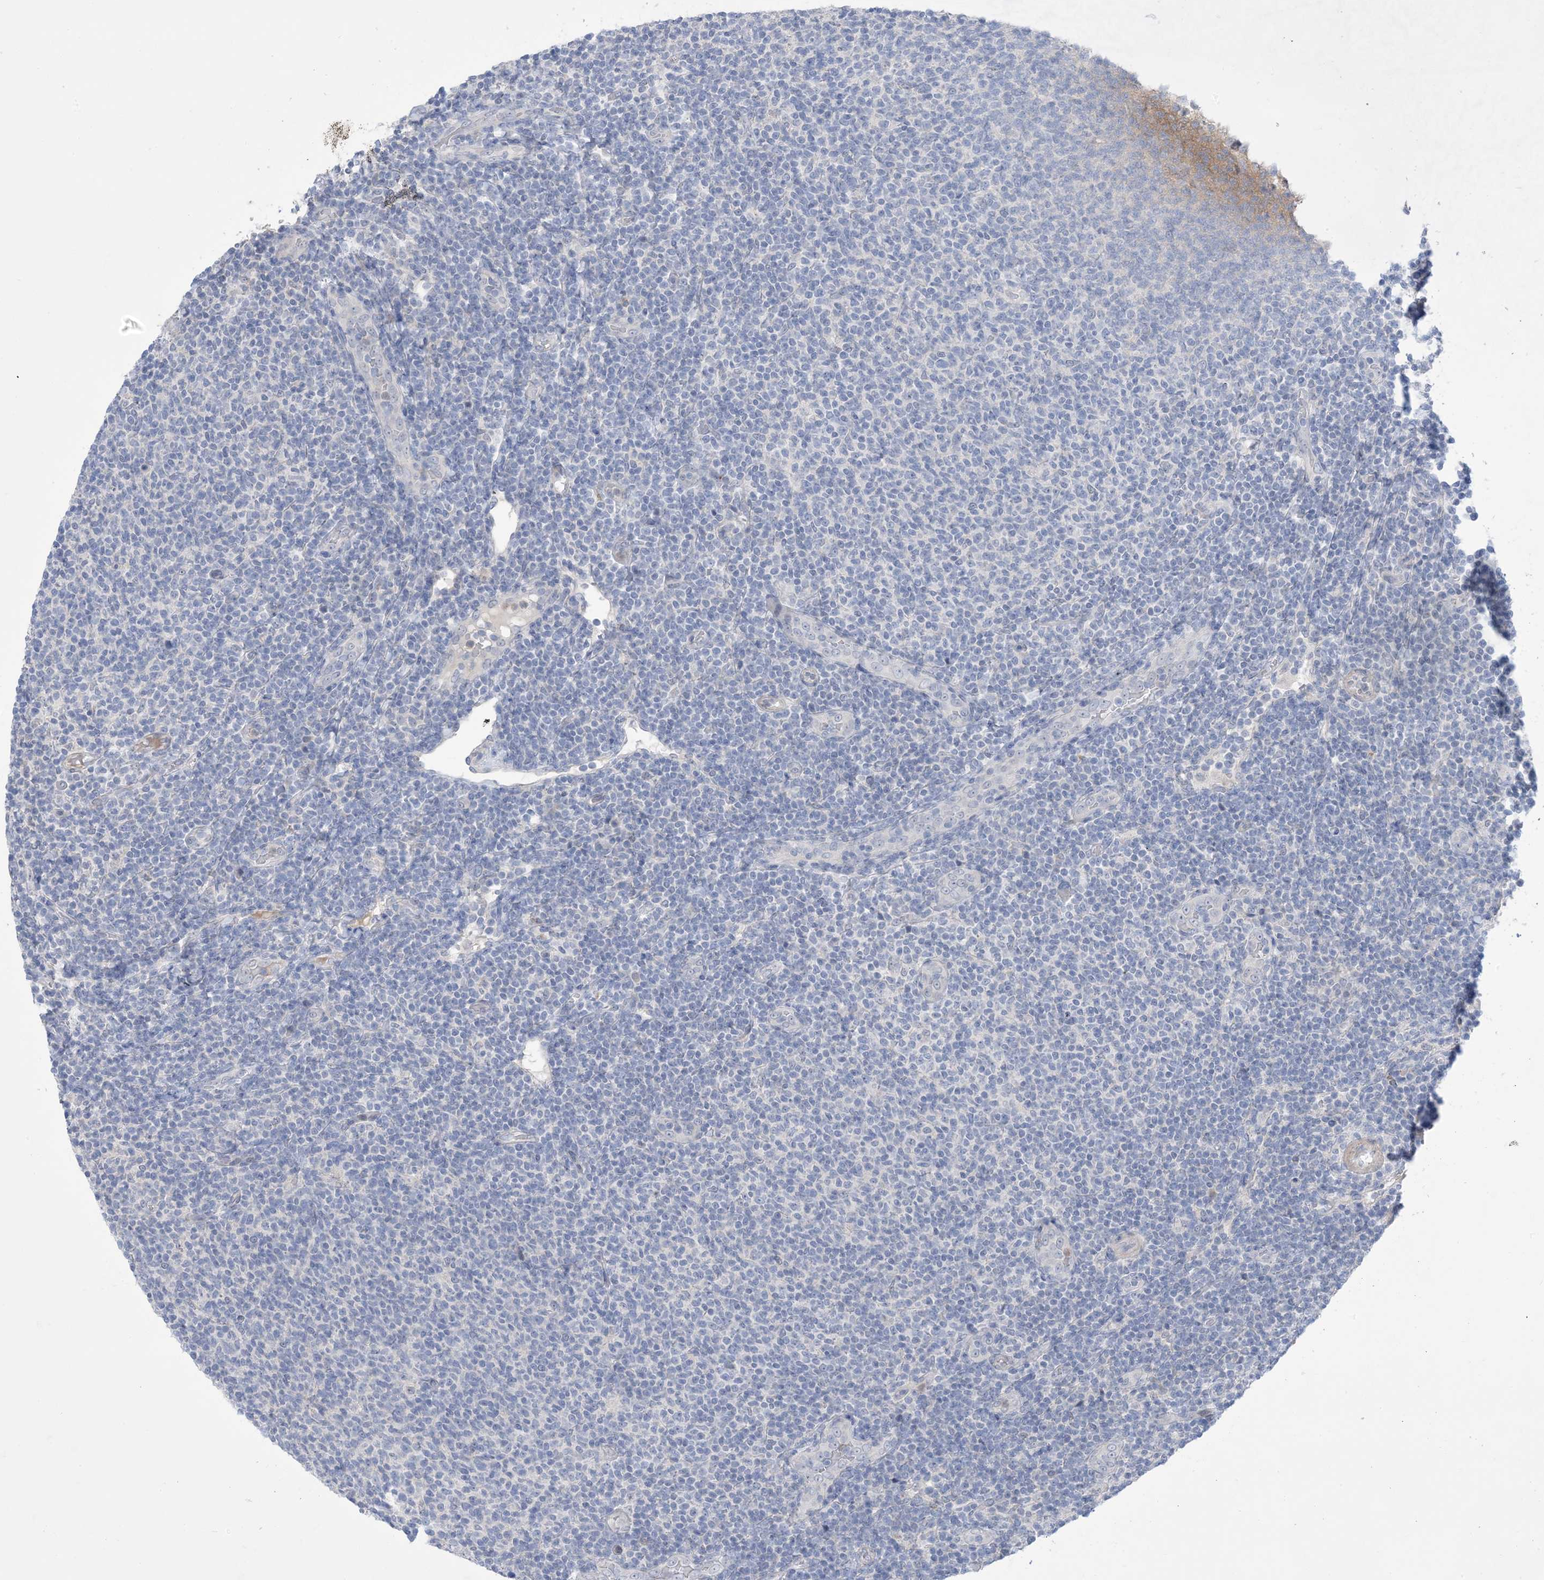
{"staining": {"intensity": "negative", "quantity": "none", "location": "none"}, "tissue": "lymphoma", "cell_type": "Tumor cells", "image_type": "cancer", "snomed": [{"axis": "morphology", "description": "Malignant lymphoma, non-Hodgkin's type, Low grade"}, {"axis": "topography", "description": "Lymph node"}], "caption": "Immunohistochemistry of human lymphoma shows no expression in tumor cells.", "gene": "TTYH1", "patient": {"sex": "male", "age": 66}}